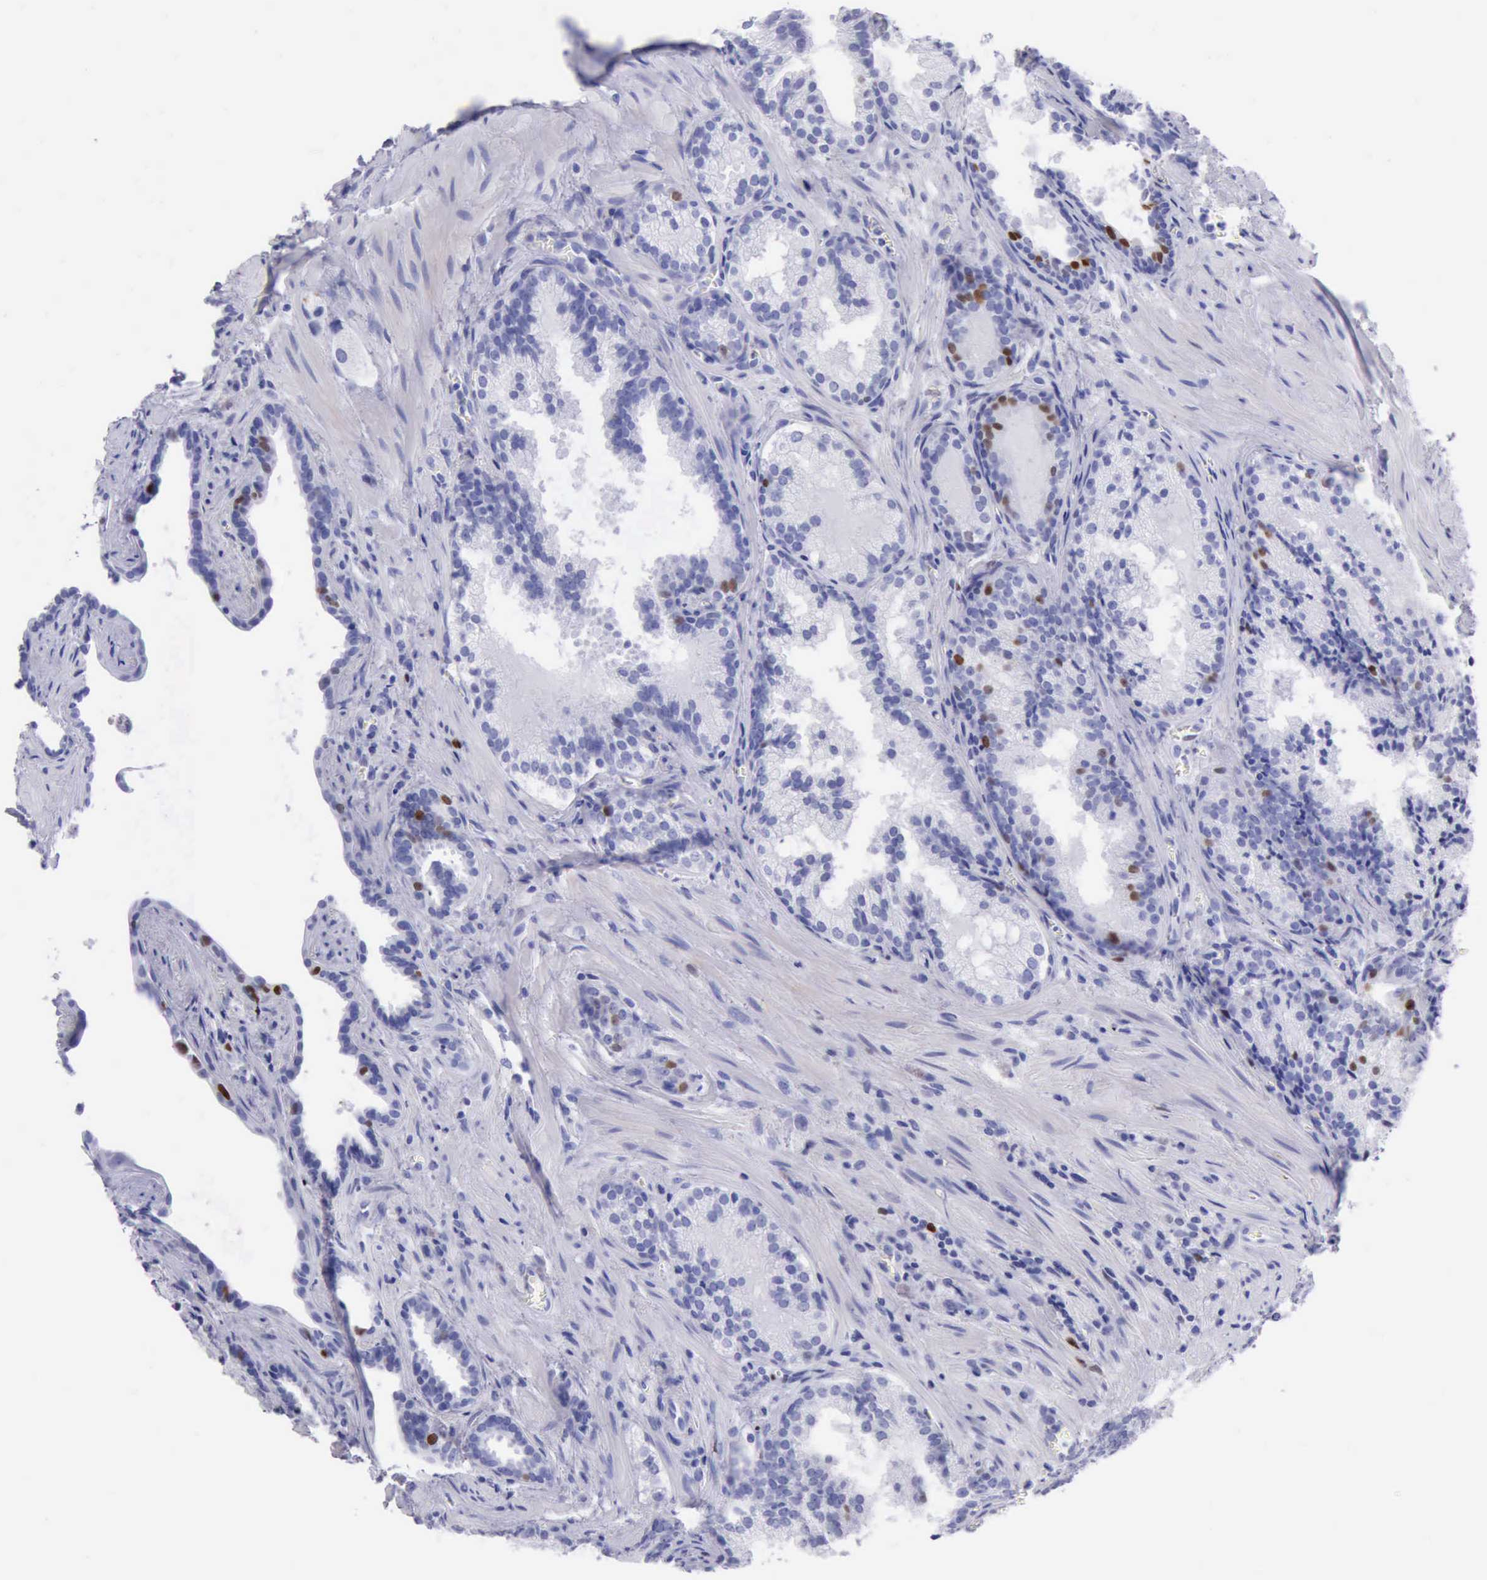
{"staining": {"intensity": "moderate", "quantity": "<25%", "location": "nuclear"}, "tissue": "prostate cancer", "cell_type": "Tumor cells", "image_type": "cancer", "snomed": [{"axis": "morphology", "description": "Adenocarcinoma, Medium grade"}, {"axis": "topography", "description": "Prostate"}], "caption": "Immunohistochemistry of human prostate adenocarcinoma (medium-grade) displays low levels of moderate nuclear positivity in approximately <25% of tumor cells.", "gene": "MCM2", "patient": {"sex": "male", "age": 64}}